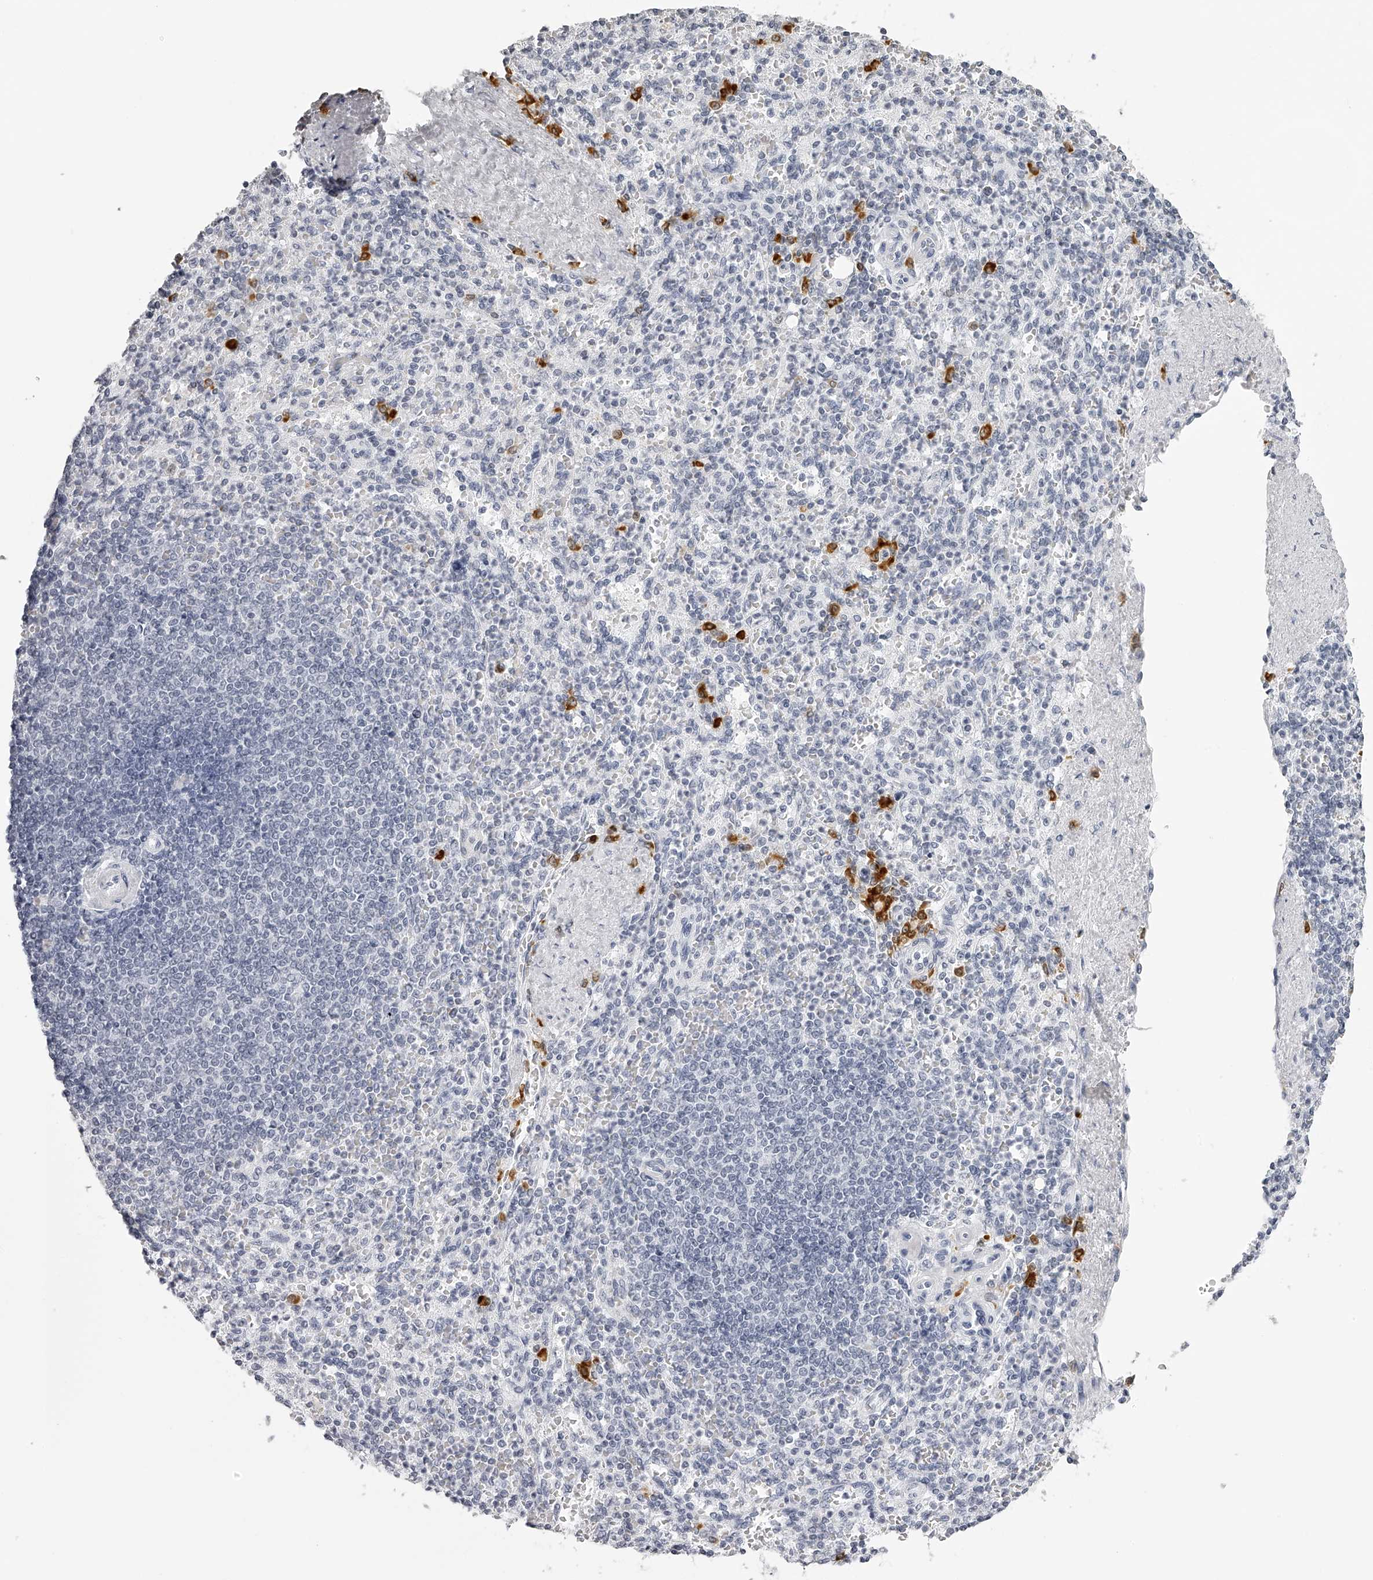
{"staining": {"intensity": "strong", "quantity": "<25%", "location": "cytoplasmic/membranous"}, "tissue": "spleen", "cell_type": "Cells in red pulp", "image_type": "normal", "snomed": [{"axis": "morphology", "description": "Normal tissue, NOS"}, {"axis": "topography", "description": "Spleen"}], "caption": "Protein expression by immunohistochemistry (IHC) shows strong cytoplasmic/membranous staining in approximately <25% of cells in red pulp in normal spleen.", "gene": "SEC11C", "patient": {"sex": "female", "age": 74}}